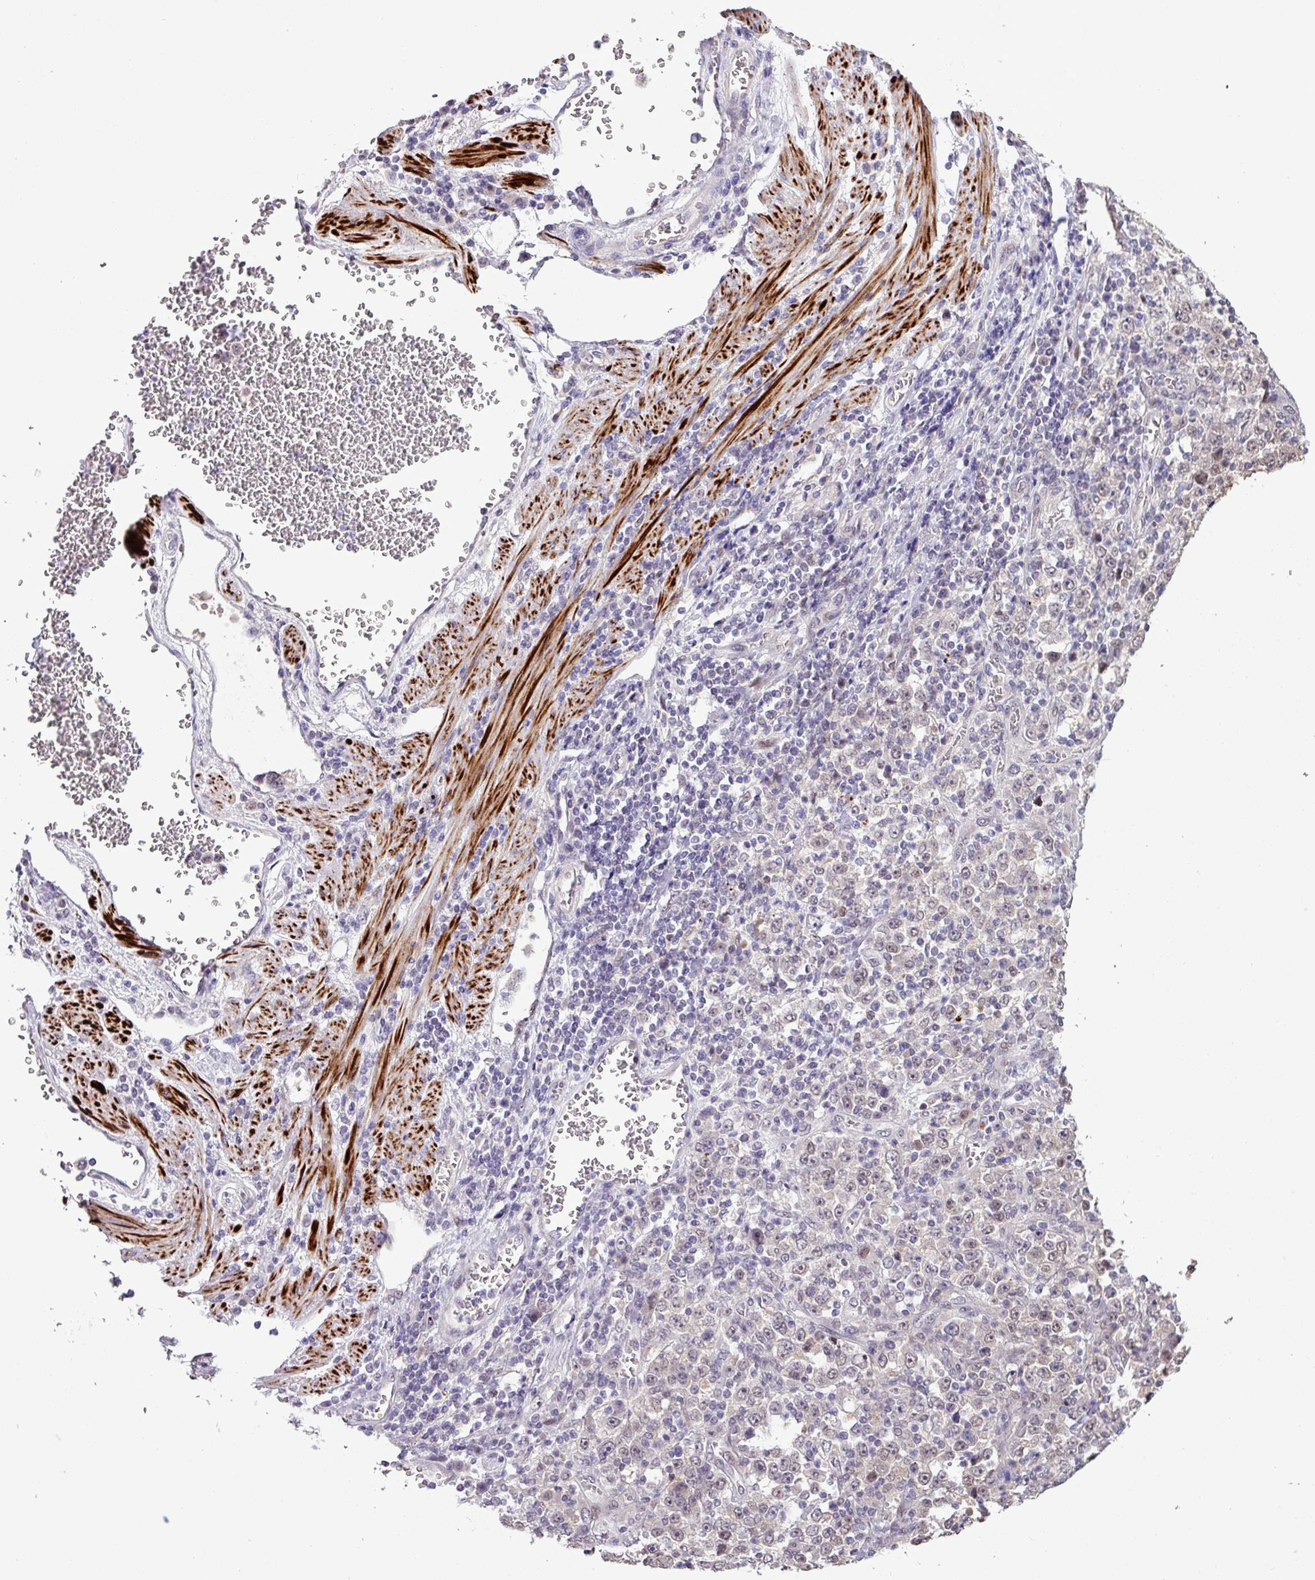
{"staining": {"intensity": "weak", "quantity": "<25%", "location": "nuclear"}, "tissue": "stomach cancer", "cell_type": "Tumor cells", "image_type": "cancer", "snomed": [{"axis": "morphology", "description": "Normal tissue, NOS"}, {"axis": "morphology", "description": "Adenocarcinoma, NOS"}, {"axis": "topography", "description": "Stomach, upper"}, {"axis": "topography", "description": "Stomach"}], "caption": "Stomach cancer (adenocarcinoma) was stained to show a protein in brown. There is no significant positivity in tumor cells.", "gene": "RIPPLY1", "patient": {"sex": "male", "age": 59}}